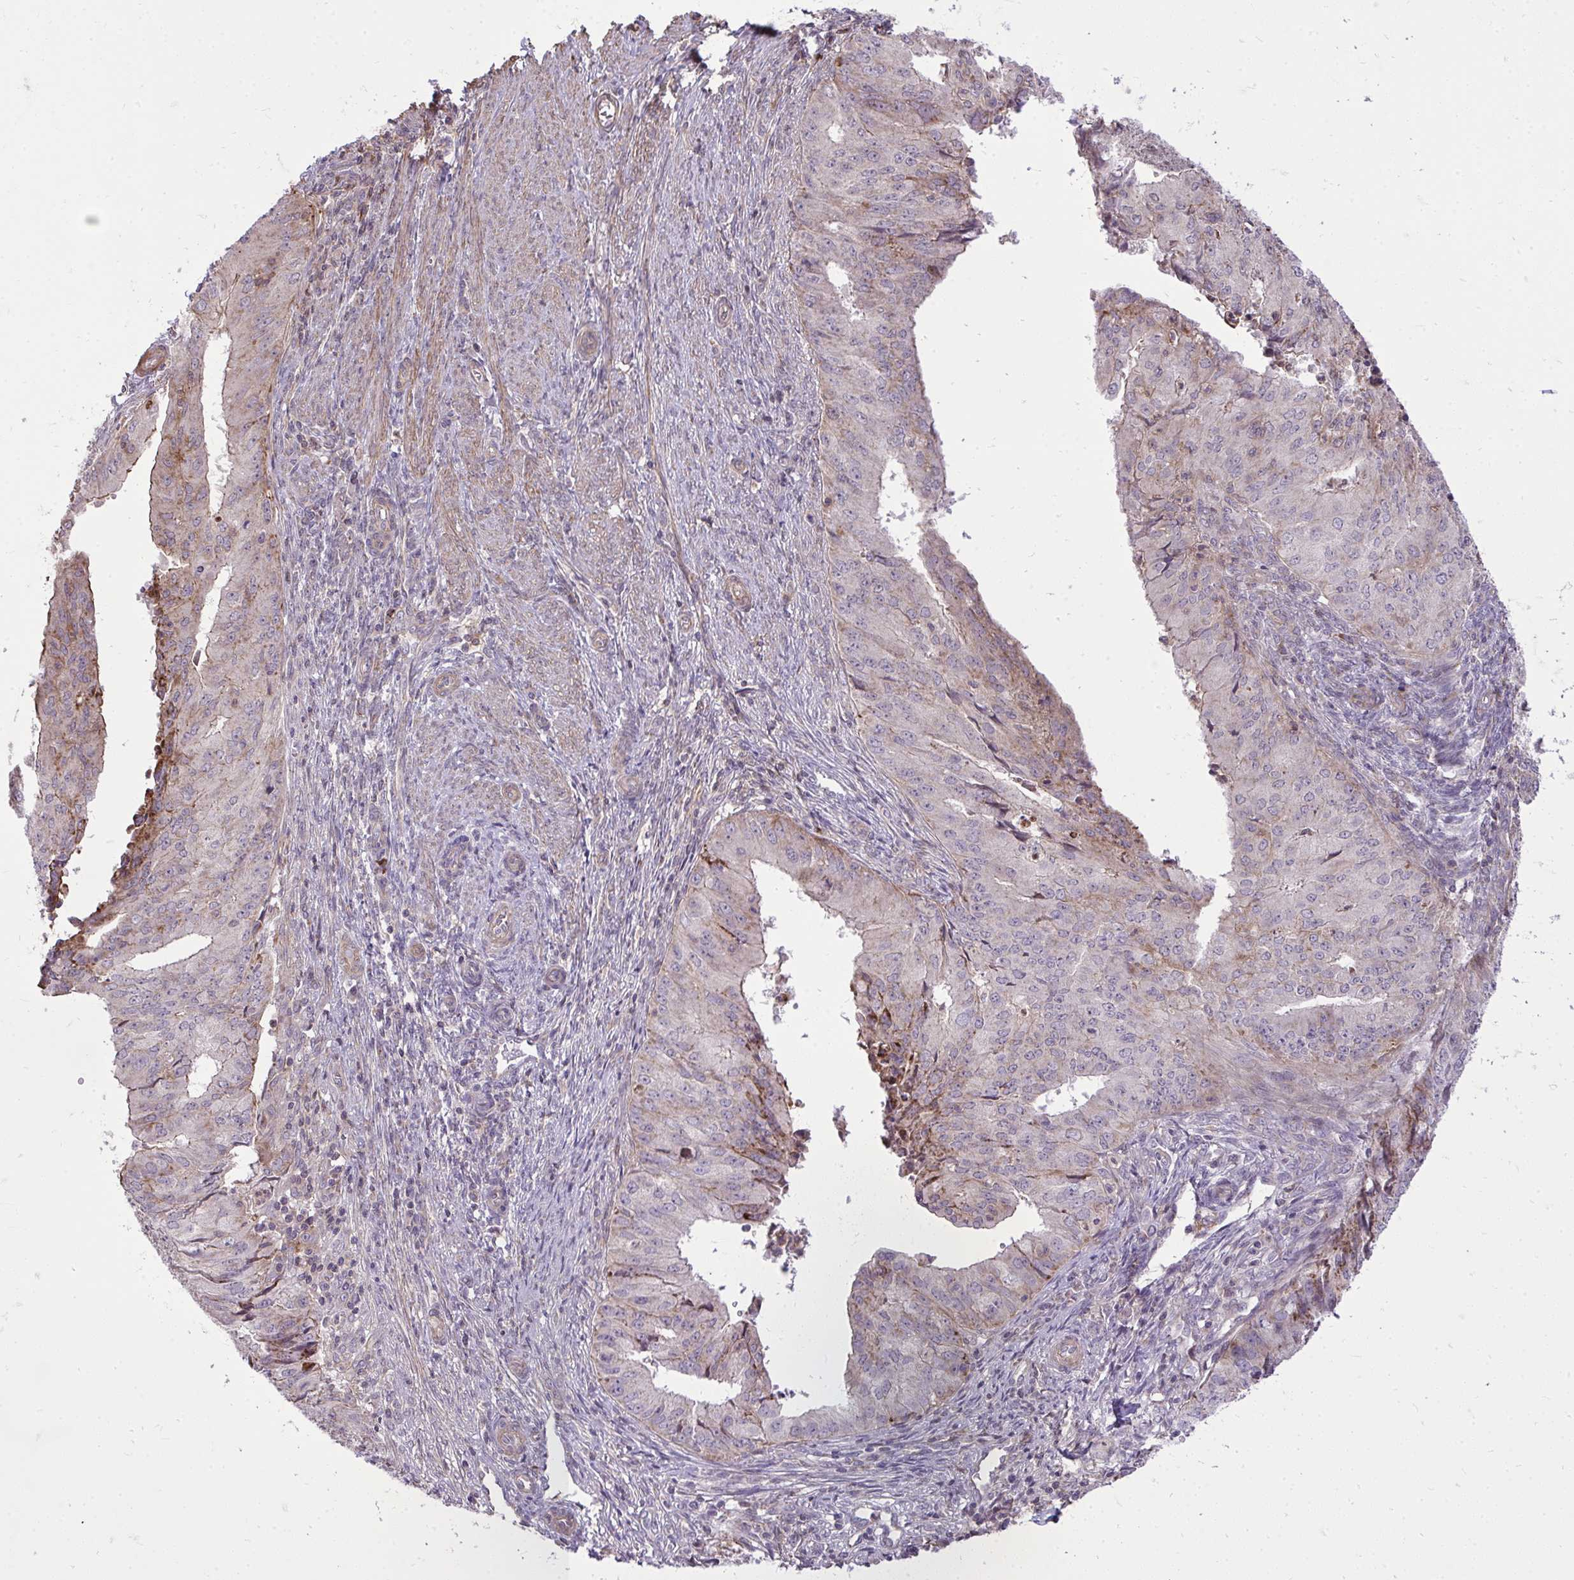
{"staining": {"intensity": "weak", "quantity": "<25%", "location": "cytoplasmic/membranous"}, "tissue": "endometrial cancer", "cell_type": "Tumor cells", "image_type": "cancer", "snomed": [{"axis": "morphology", "description": "Adenocarcinoma, NOS"}, {"axis": "topography", "description": "Endometrium"}], "caption": "Endometrial cancer was stained to show a protein in brown. There is no significant expression in tumor cells.", "gene": "SLC7A5", "patient": {"sex": "female", "age": 50}}